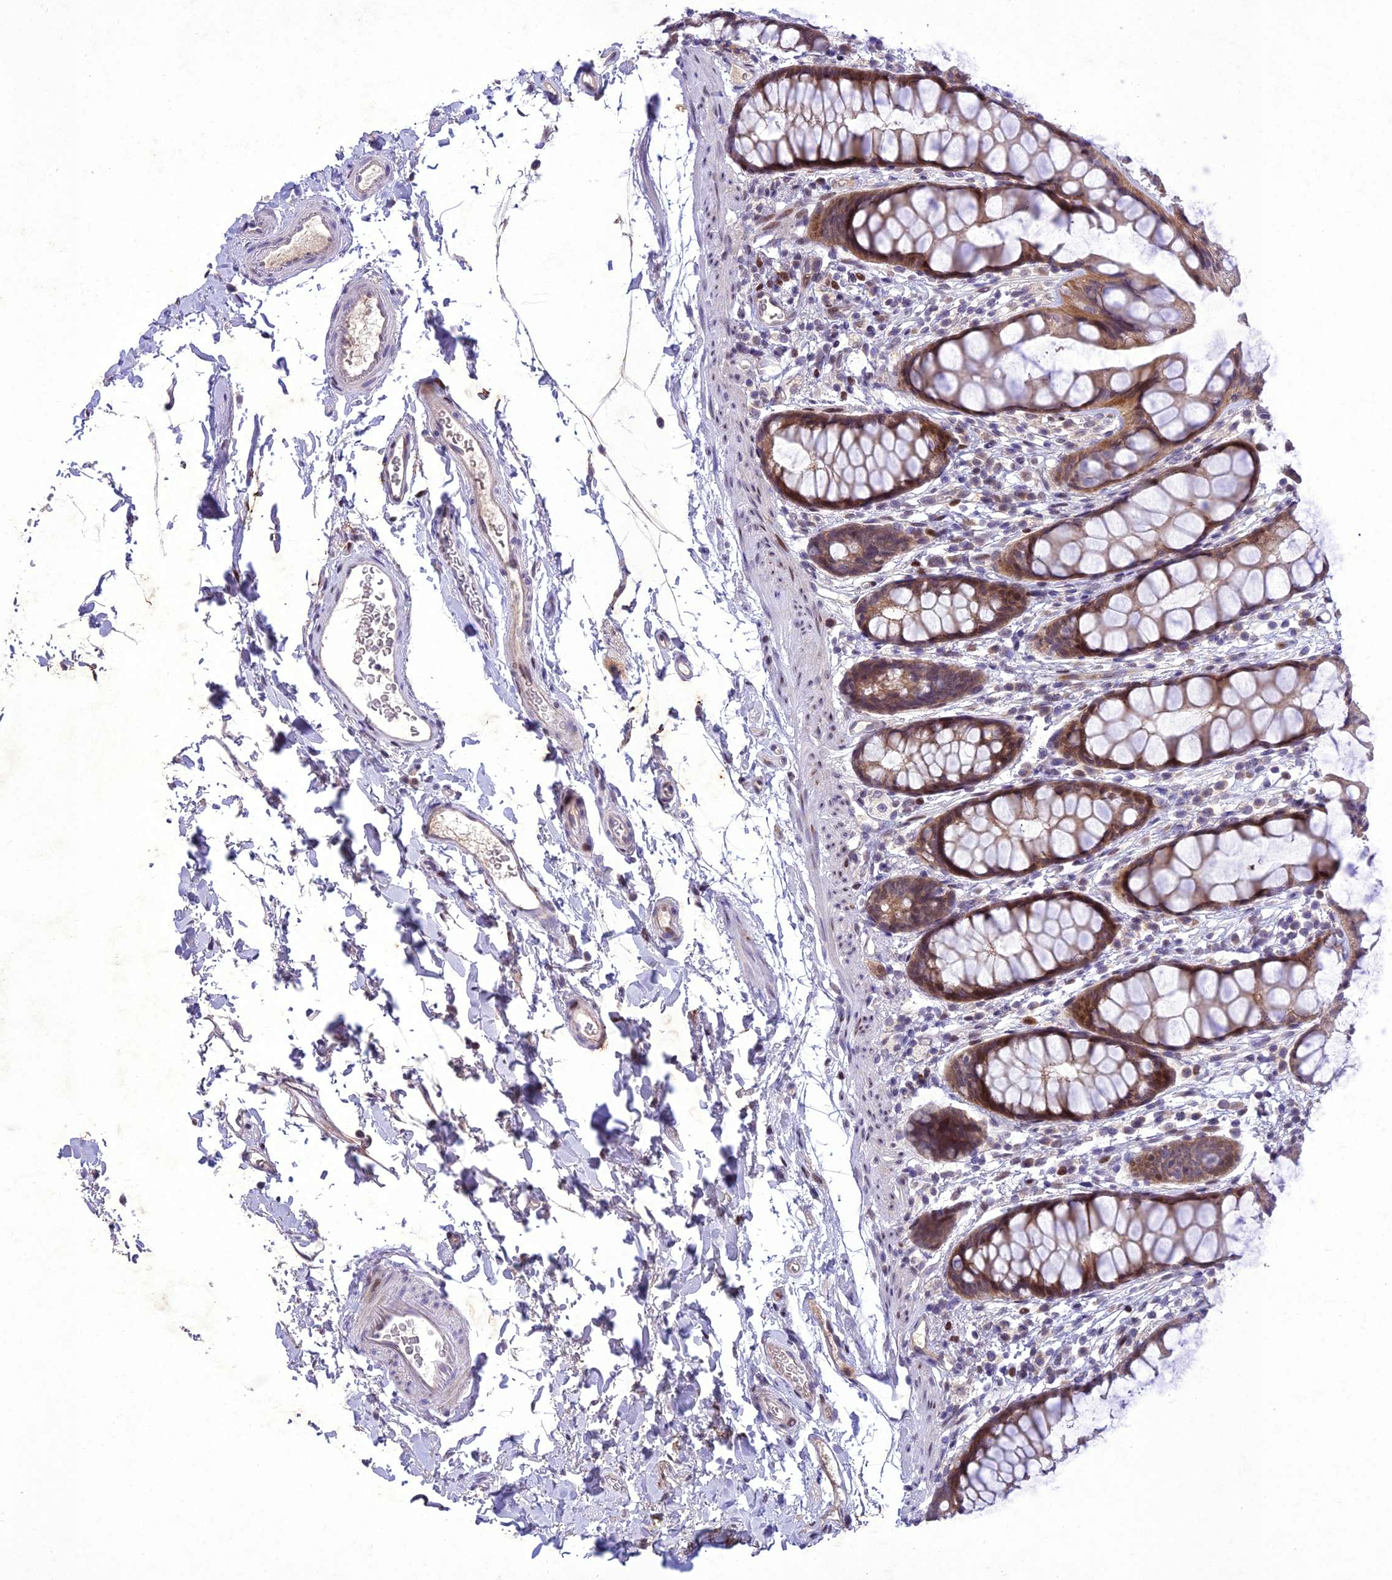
{"staining": {"intensity": "moderate", "quantity": ">75%", "location": "cytoplasmic/membranous"}, "tissue": "rectum", "cell_type": "Glandular cells", "image_type": "normal", "snomed": [{"axis": "morphology", "description": "Normal tissue, NOS"}, {"axis": "topography", "description": "Rectum"}], "caption": "Immunohistochemical staining of unremarkable rectum shows >75% levels of moderate cytoplasmic/membranous protein positivity in about >75% of glandular cells.", "gene": "ANKRD52", "patient": {"sex": "female", "age": 65}}